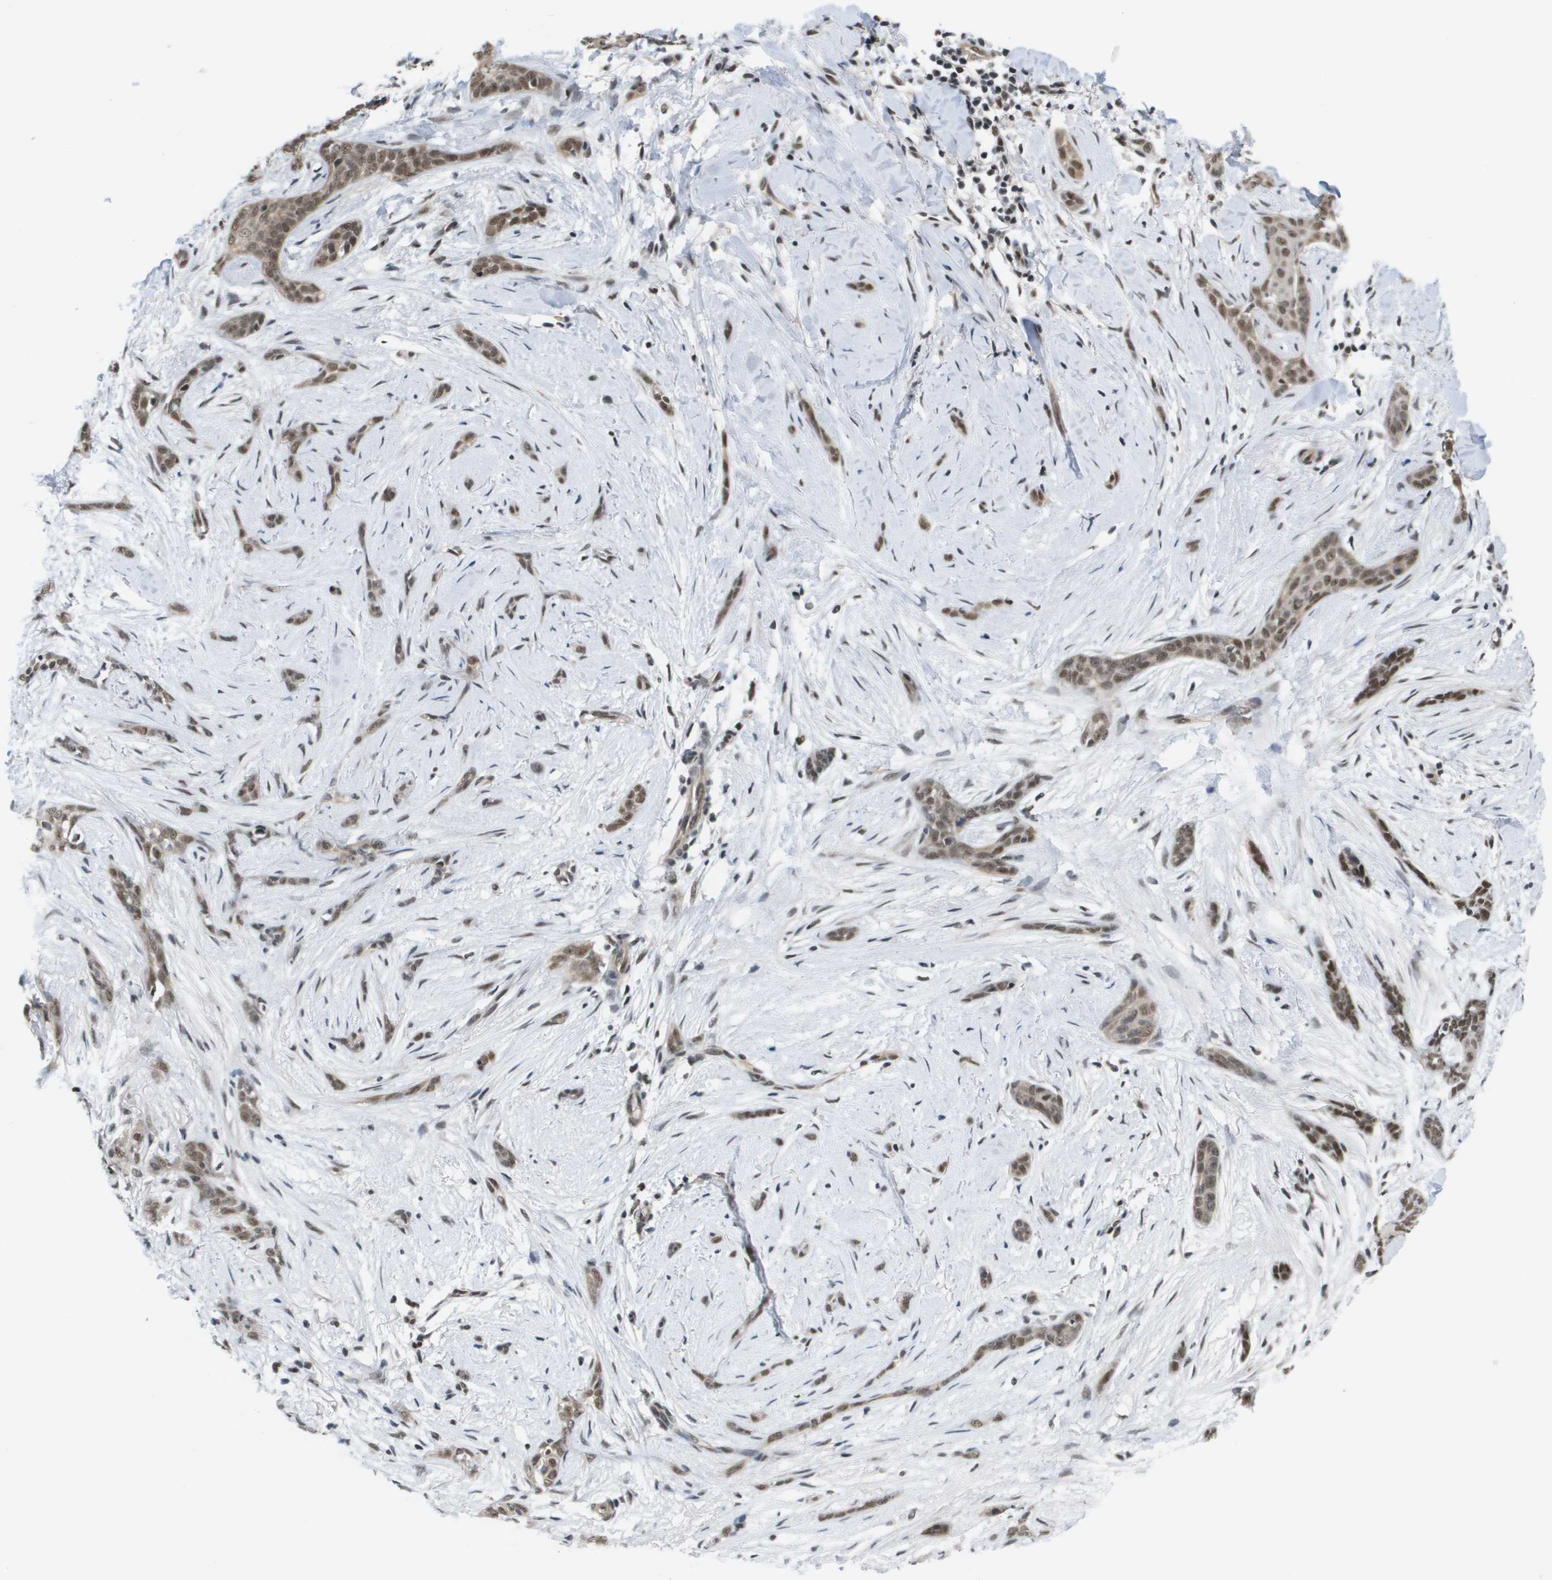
{"staining": {"intensity": "moderate", "quantity": ">75%", "location": "cytoplasmic/membranous,nuclear"}, "tissue": "skin cancer", "cell_type": "Tumor cells", "image_type": "cancer", "snomed": [{"axis": "morphology", "description": "Basal cell carcinoma"}, {"axis": "morphology", "description": "Adnexal tumor, benign"}, {"axis": "topography", "description": "Skin"}], "caption": "Immunohistochemical staining of skin cancer displays medium levels of moderate cytoplasmic/membranous and nuclear staining in approximately >75% of tumor cells.", "gene": "ISY1", "patient": {"sex": "female", "age": 42}}